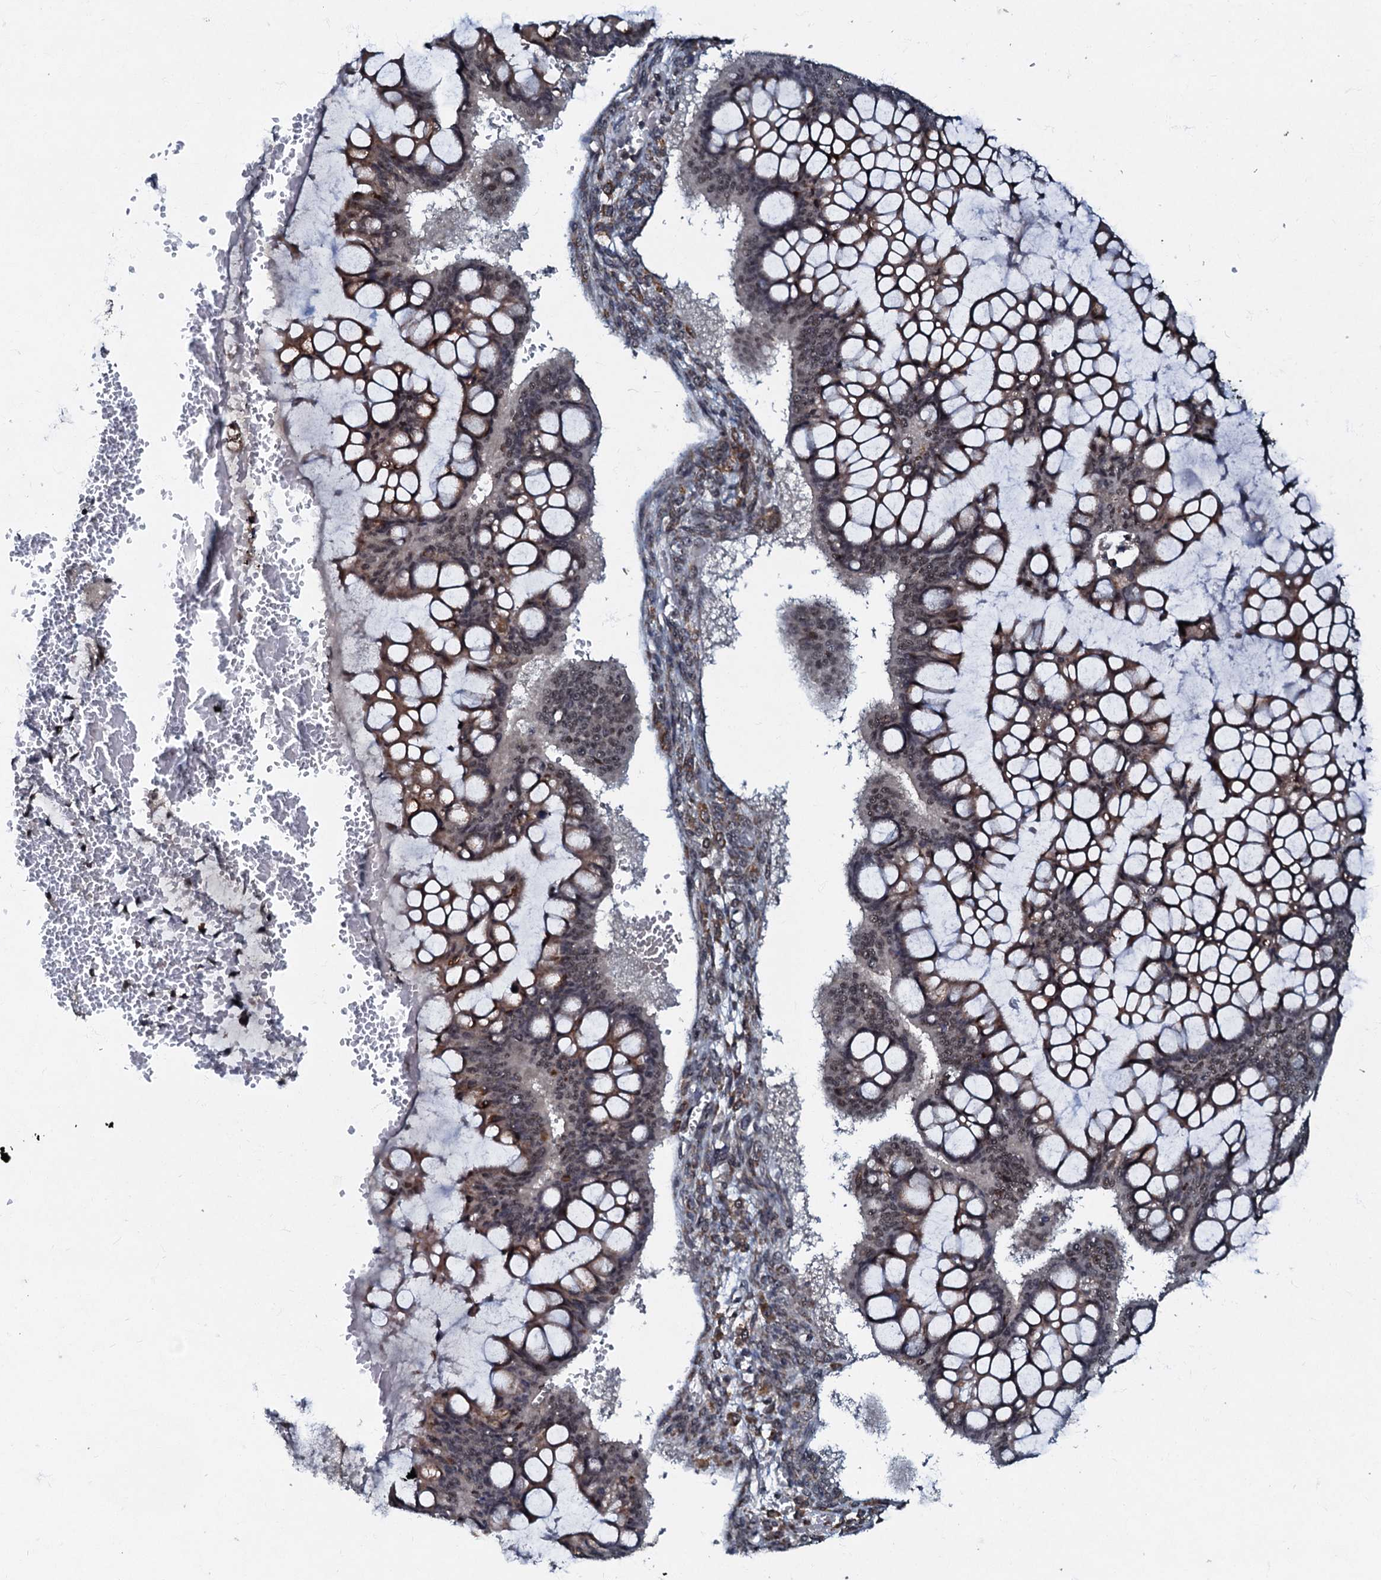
{"staining": {"intensity": "moderate", "quantity": ">75%", "location": "cytoplasmic/membranous,nuclear"}, "tissue": "ovarian cancer", "cell_type": "Tumor cells", "image_type": "cancer", "snomed": [{"axis": "morphology", "description": "Cystadenocarcinoma, mucinous, NOS"}, {"axis": "topography", "description": "Ovary"}], "caption": "DAB (3,3'-diaminobenzidine) immunohistochemical staining of human ovarian cancer exhibits moderate cytoplasmic/membranous and nuclear protein positivity in about >75% of tumor cells. (brown staining indicates protein expression, while blue staining denotes nuclei).", "gene": "C18orf32", "patient": {"sex": "female", "age": 73}}